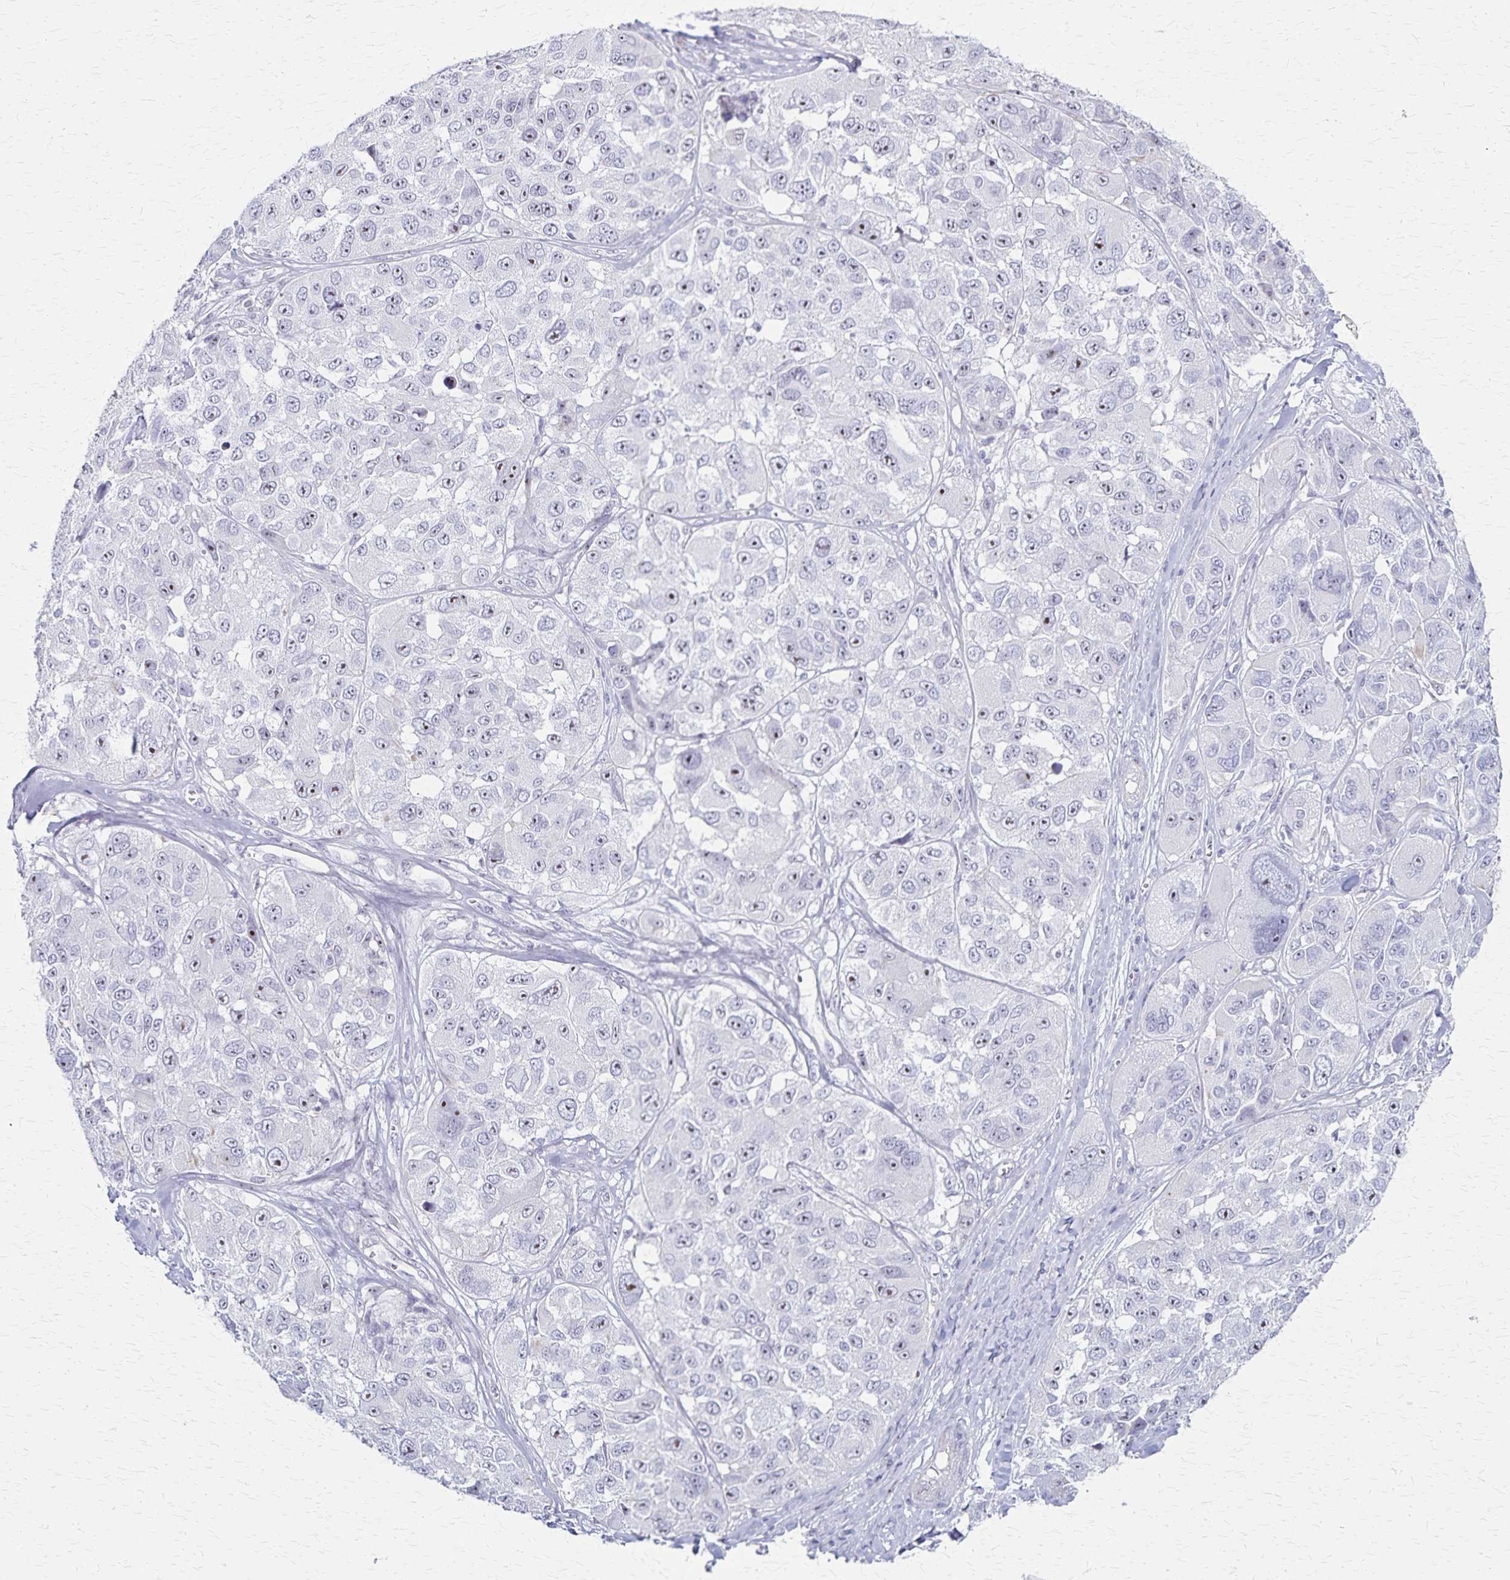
{"staining": {"intensity": "weak", "quantity": "<25%", "location": "nuclear"}, "tissue": "melanoma", "cell_type": "Tumor cells", "image_type": "cancer", "snomed": [{"axis": "morphology", "description": "Malignant melanoma, NOS"}, {"axis": "topography", "description": "Skin"}], "caption": "IHC of melanoma demonstrates no expression in tumor cells.", "gene": "DLK2", "patient": {"sex": "female", "age": 66}}